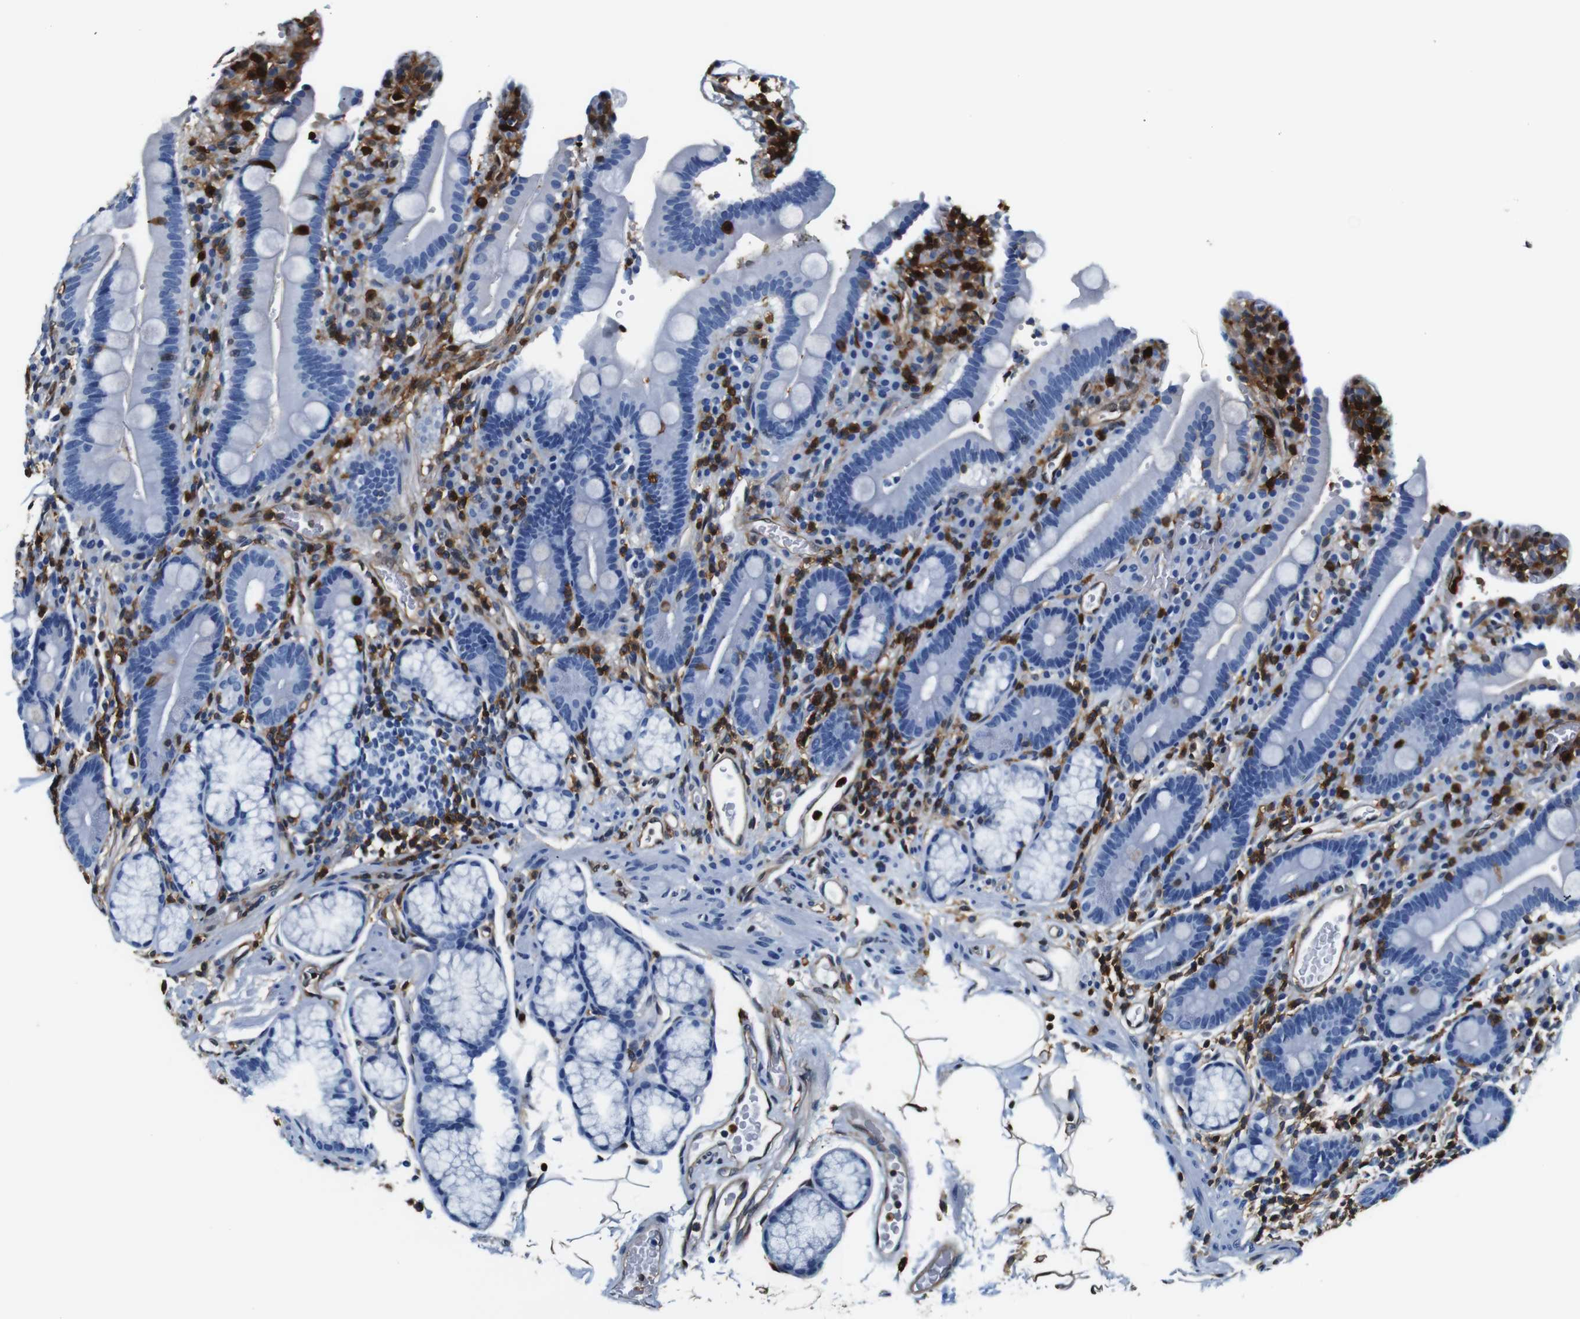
{"staining": {"intensity": "negative", "quantity": "none", "location": "none"}, "tissue": "duodenum", "cell_type": "Glandular cells", "image_type": "normal", "snomed": [{"axis": "morphology", "description": "Normal tissue, NOS"}, {"axis": "topography", "description": "Small intestine, NOS"}], "caption": "This is an immunohistochemistry (IHC) micrograph of normal human duodenum. There is no staining in glandular cells.", "gene": "ANXA1", "patient": {"sex": "female", "age": 71}}